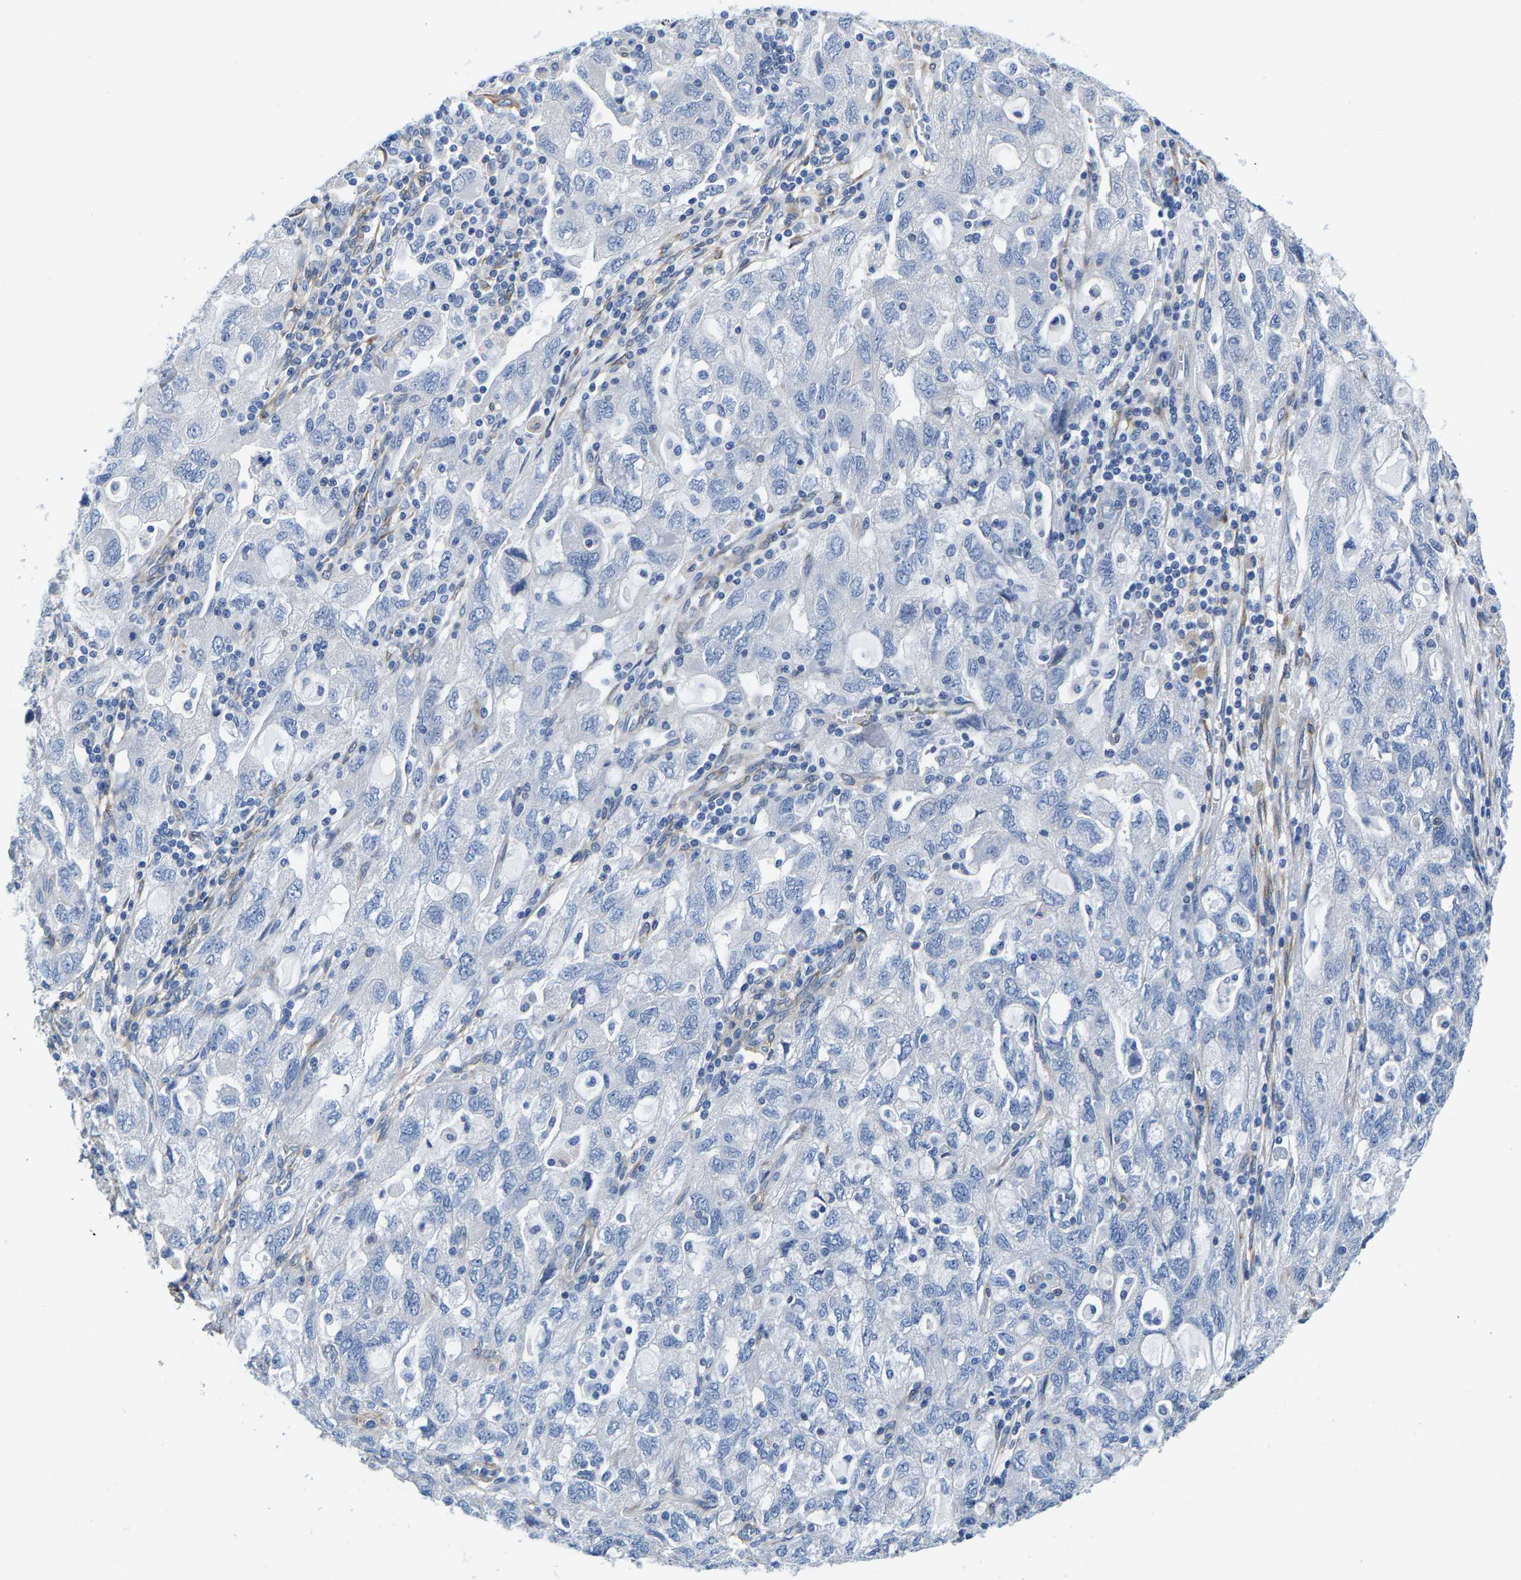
{"staining": {"intensity": "negative", "quantity": "none", "location": "none"}, "tissue": "ovarian cancer", "cell_type": "Tumor cells", "image_type": "cancer", "snomed": [{"axis": "morphology", "description": "Carcinoma, NOS"}, {"axis": "morphology", "description": "Cystadenocarcinoma, serous, NOS"}, {"axis": "topography", "description": "Ovary"}], "caption": "Immunohistochemical staining of human serous cystadenocarcinoma (ovarian) displays no significant staining in tumor cells.", "gene": "DSCAM", "patient": {"sex": "female", "age": 69}}